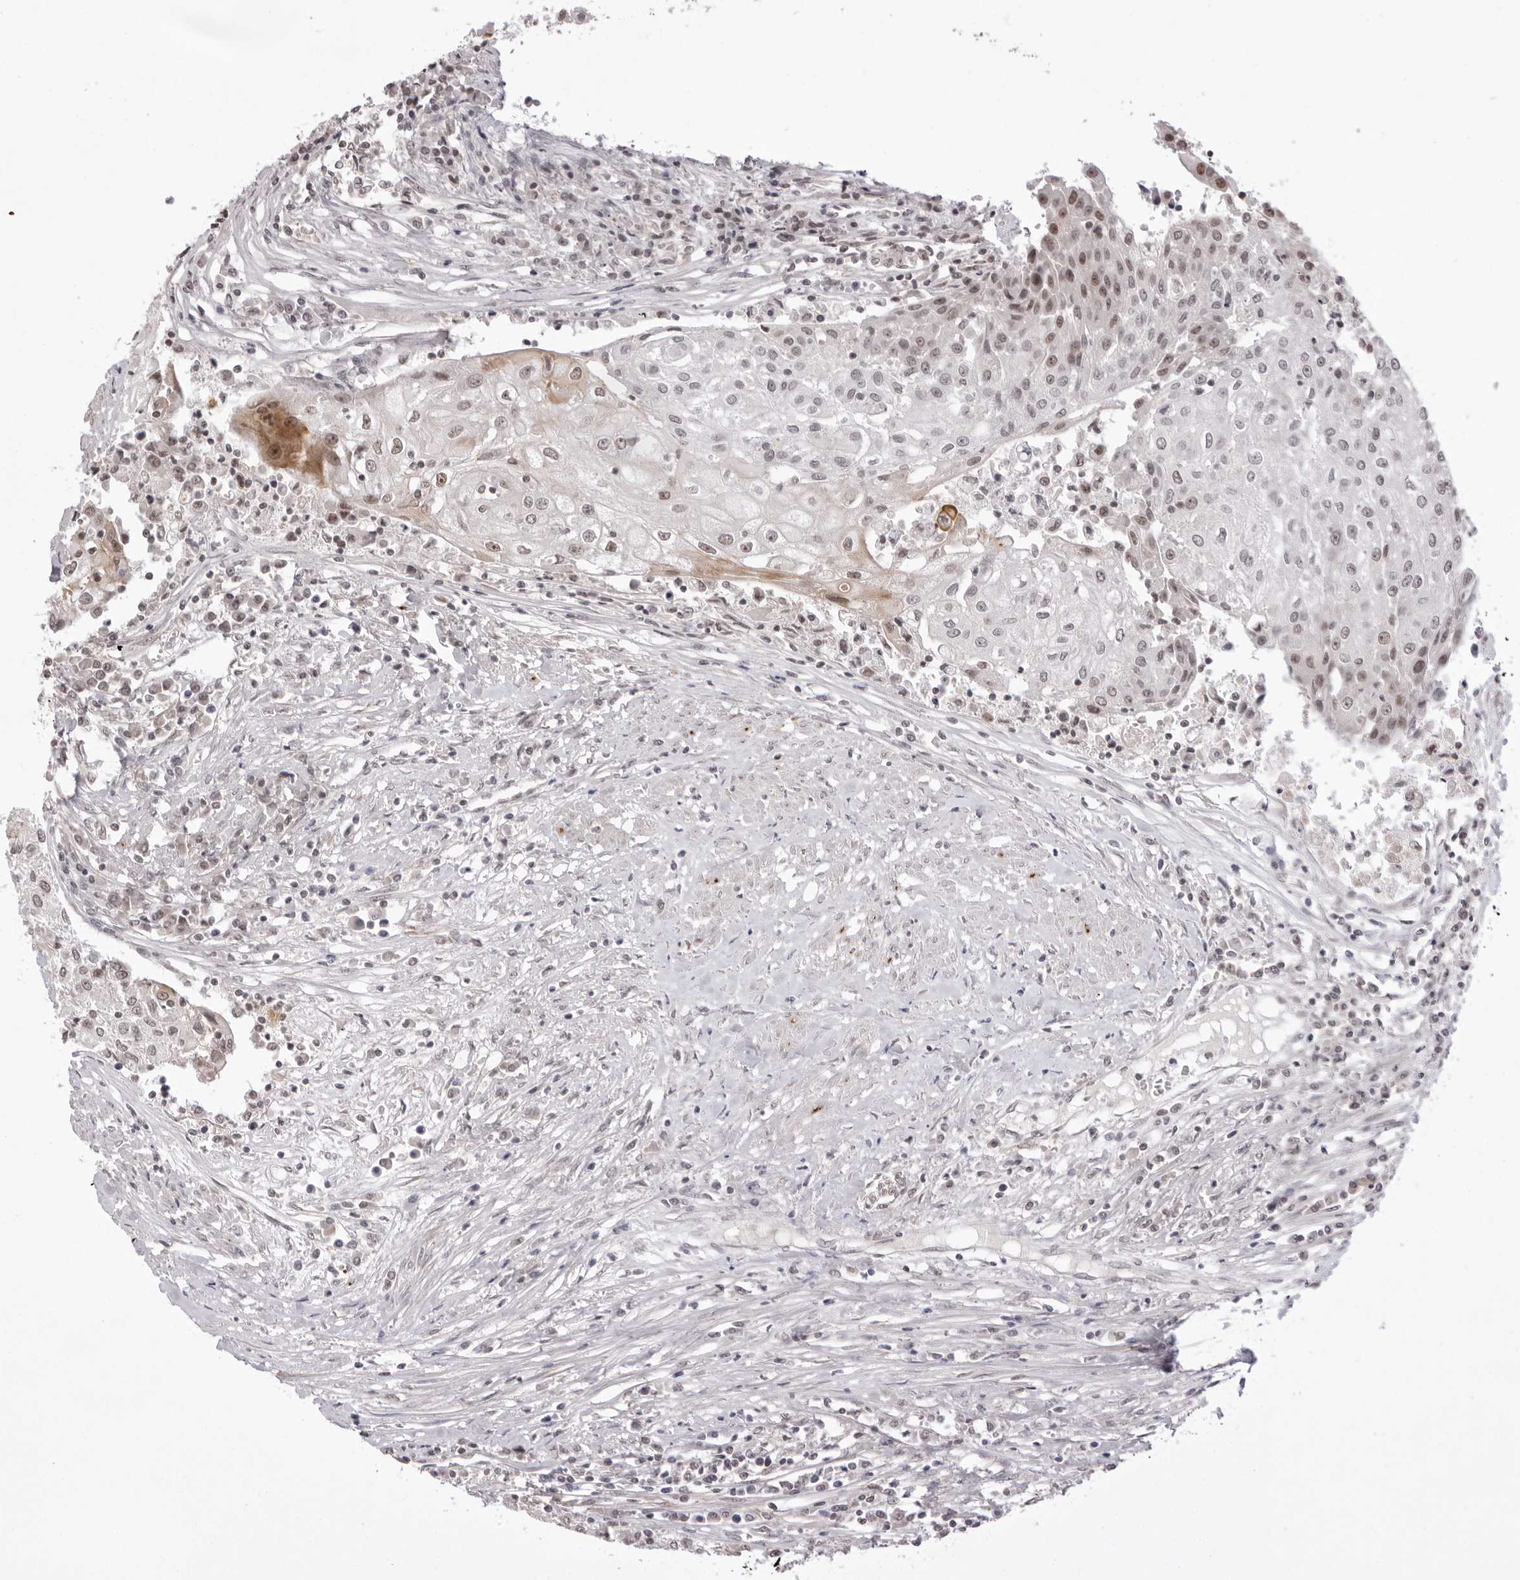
{"staining": {"intensity": "moderate", "quantity": "<25%", "location": "cytoplasmic/membranous,nuclear"}, "tissue": "urothelial cancer", "cell_type": "Tumor cells", "image_type": "cancer", "snomed": [{"axis": "morphology", "description": "Urothelial carcinoma, High grade"}, {"axis": "topography", "description": "Urinary bladder"}], "caption": "Immunohistochemical staining of urothelial cancer shows moderate cytoplasmic/membranous and nuclear protein expression in approximately <25% of tumor cells.", "gene": "EXOSC10", "patient": {"sex": "female", "age": 85}}